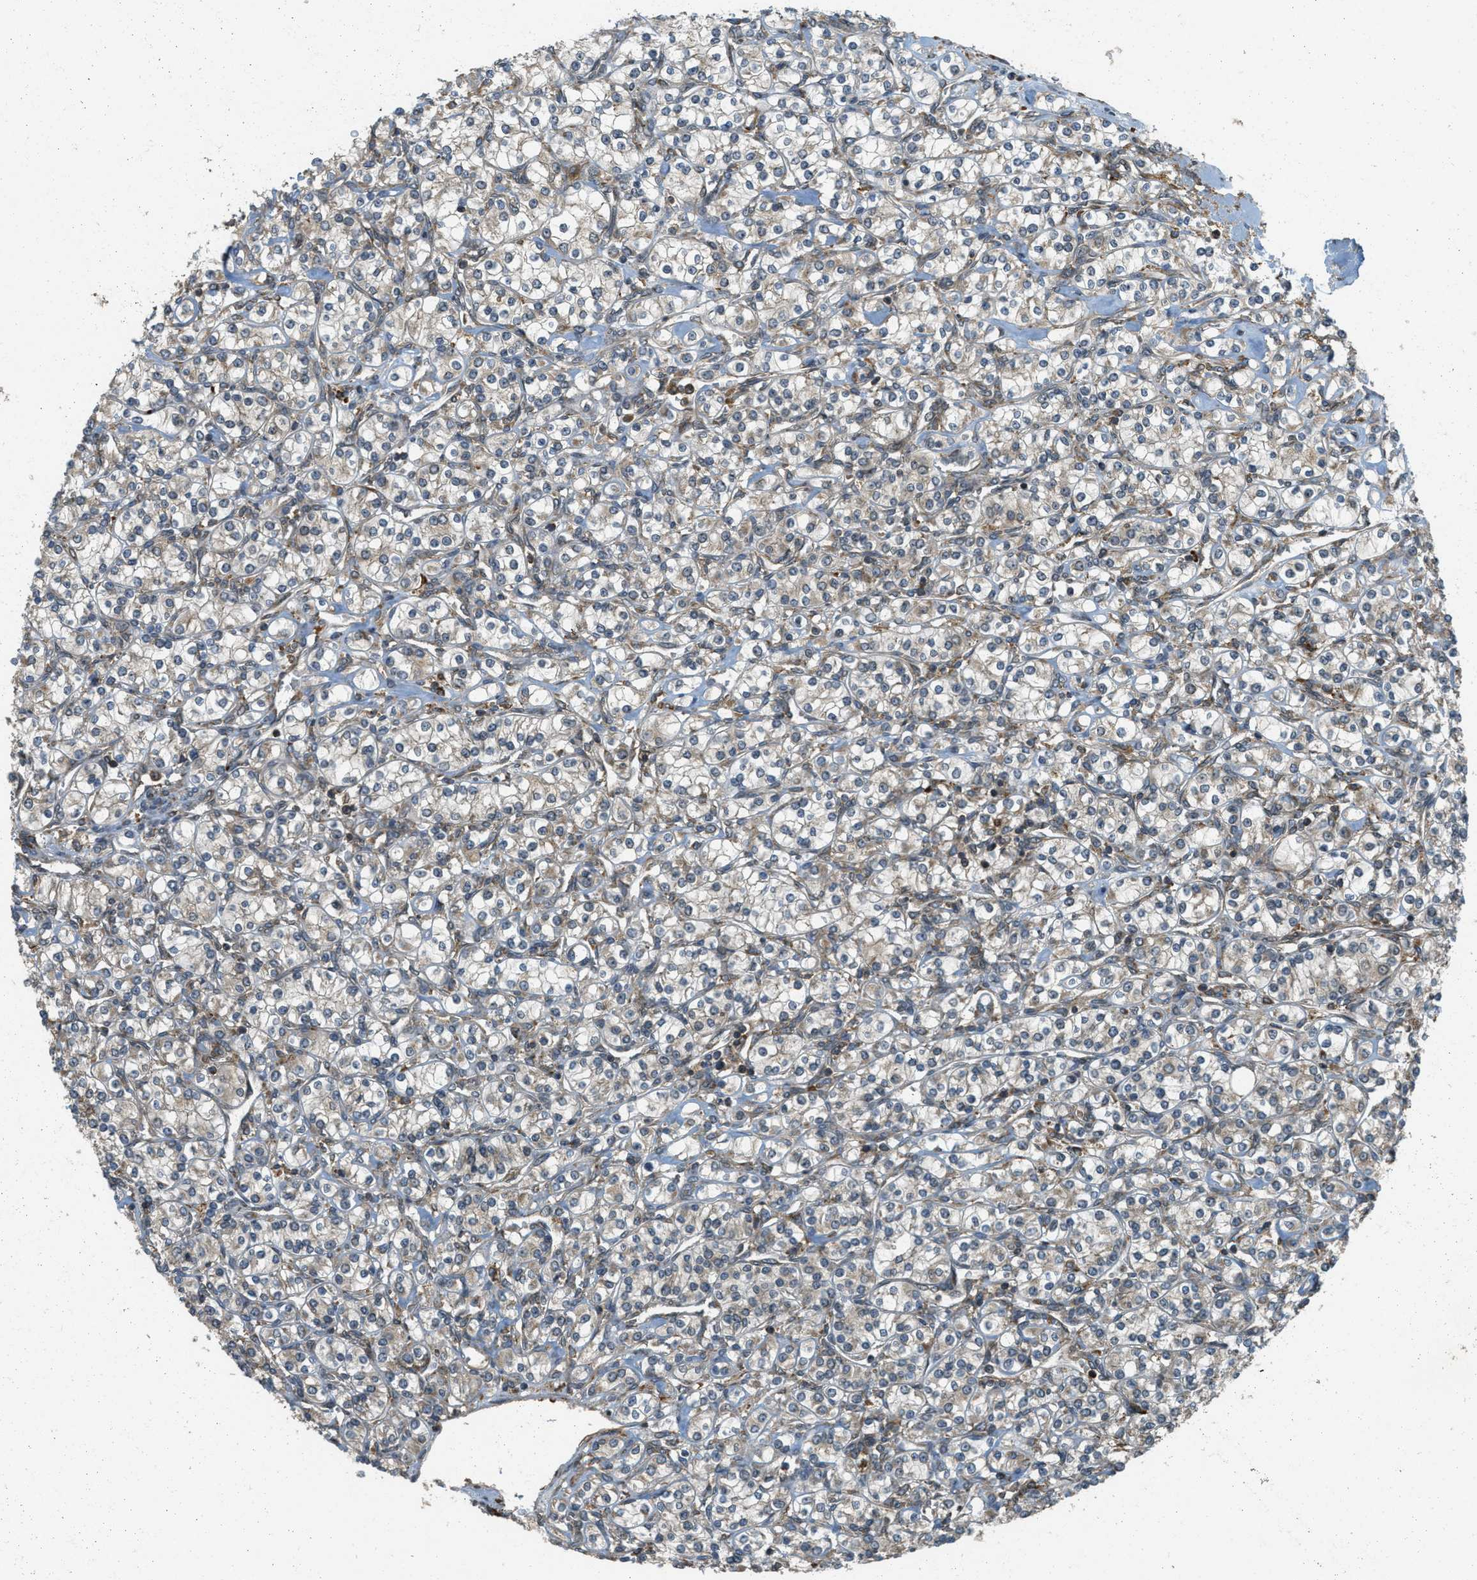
{"staining": {"intensity": "weak", "quantity": "<25%", "location": "cytoplasmic/membranous"}, "tissue": "renal cancer", "cell_type": "Tumor cells", "image_type": "cancer", "snomed": [{"axis": "morphology", "description": "Adenocarcinoma, NOS"}, {"axis": "topography", "description": "Kidney"}], "caption": "Tumor cells show no significant expression in renal adenocarcinoma. (Brightfield microscopy of DAB (3,3'-diaminobenzidine) immunohistochemistry at high magnification).", "gene": "PCDH18", "patient": {"sex": "male", "age": 77}}